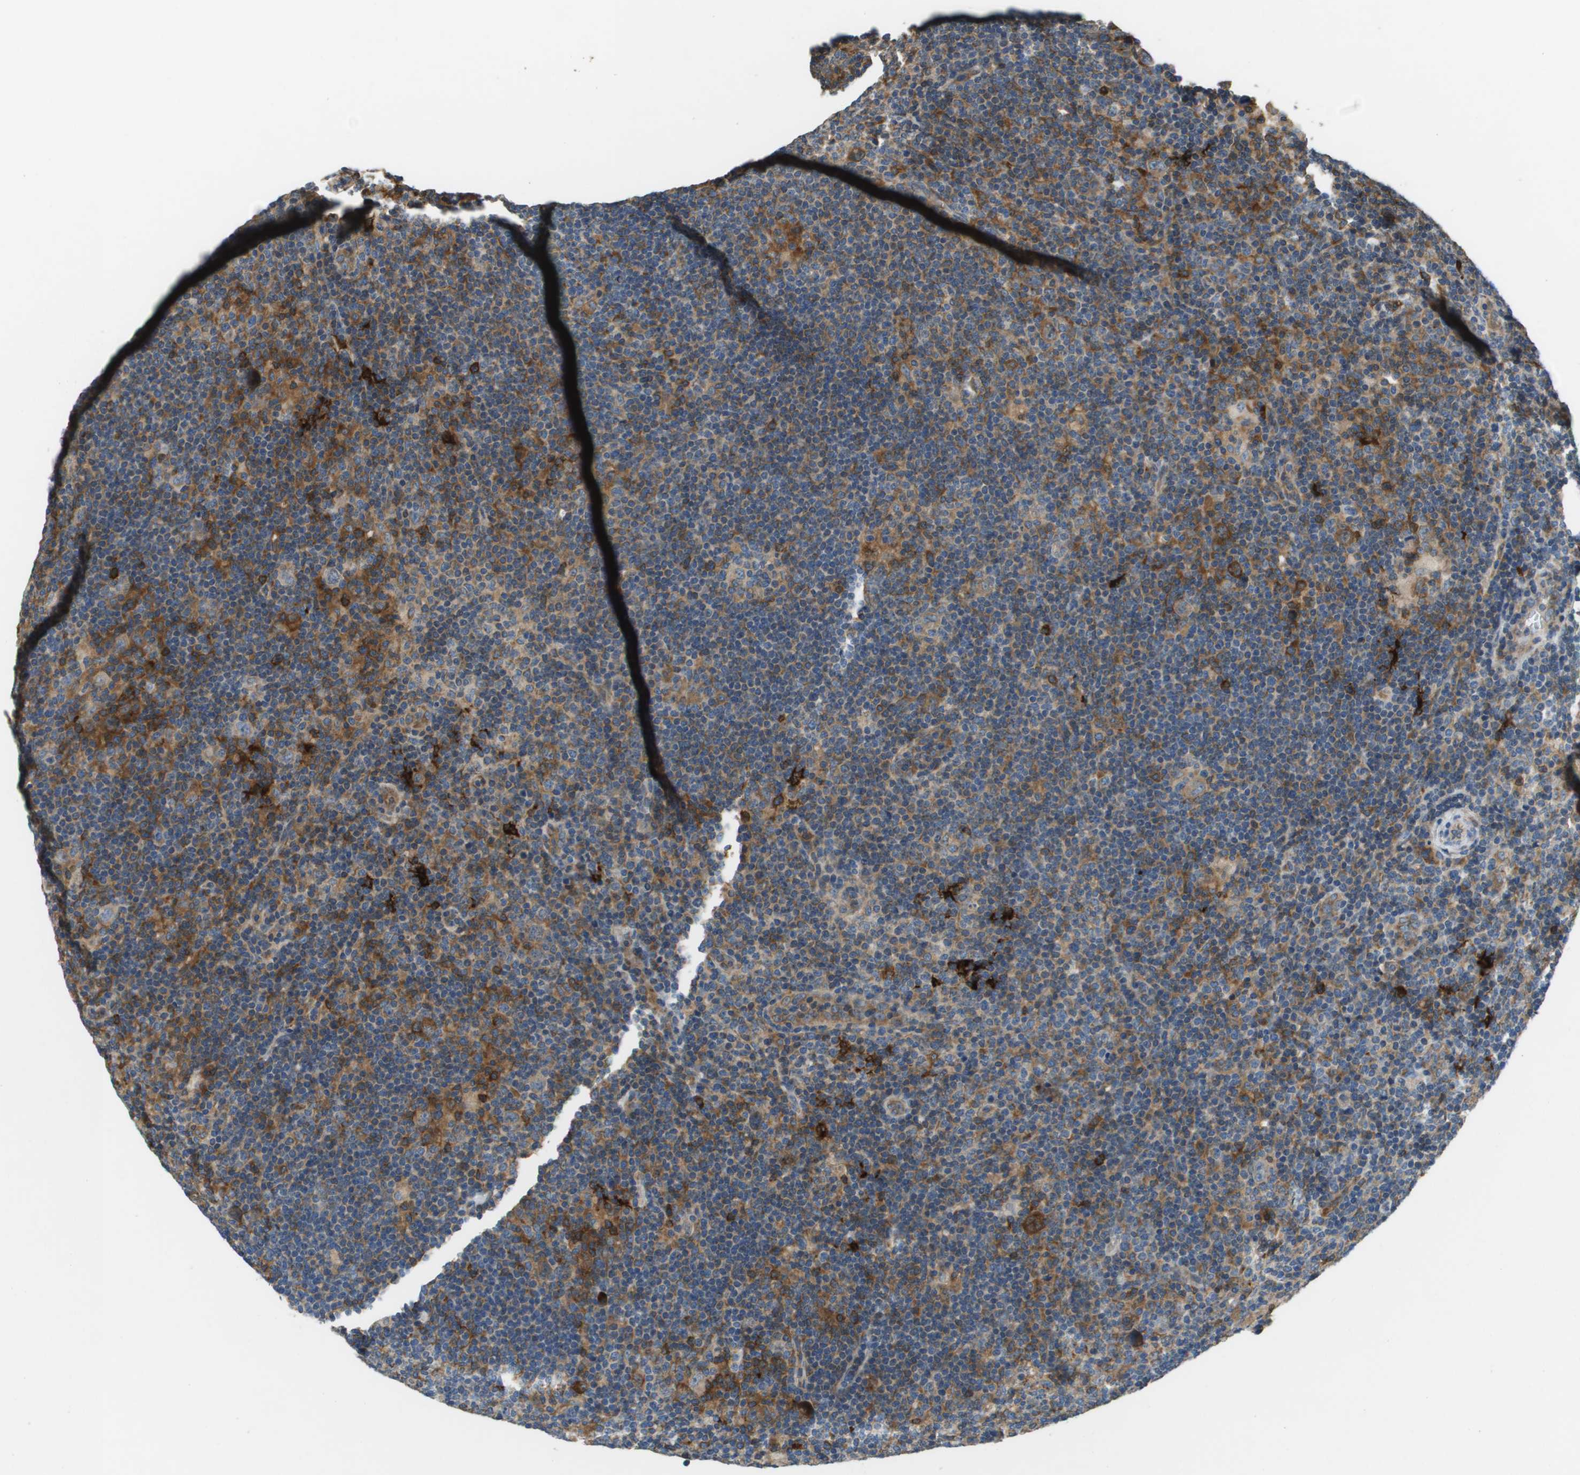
{"staining": {"intensity": "weak", "quantity": "25%-75%", "location": "cytoplasmic/membranous"}, "tissue": "lymphoma", "cell_type": "Tumor cells", "image_type": "cancer", "snomed": [{"axis": "morphology", "description": "Hodgkin's disease, NOS"}, {"axis": "topography", "description": "Lymph node"}], "caption": "Protein expression analysis of human lymphoma reveals weak cytoplasmic/membranous expression in about 25%-75% of tumor cells. The protein of interest is shown in brown color, while the nuclei are stained blue.", "gene": "SAMSN1", "patient": {"sex": "female", "age": 57}}